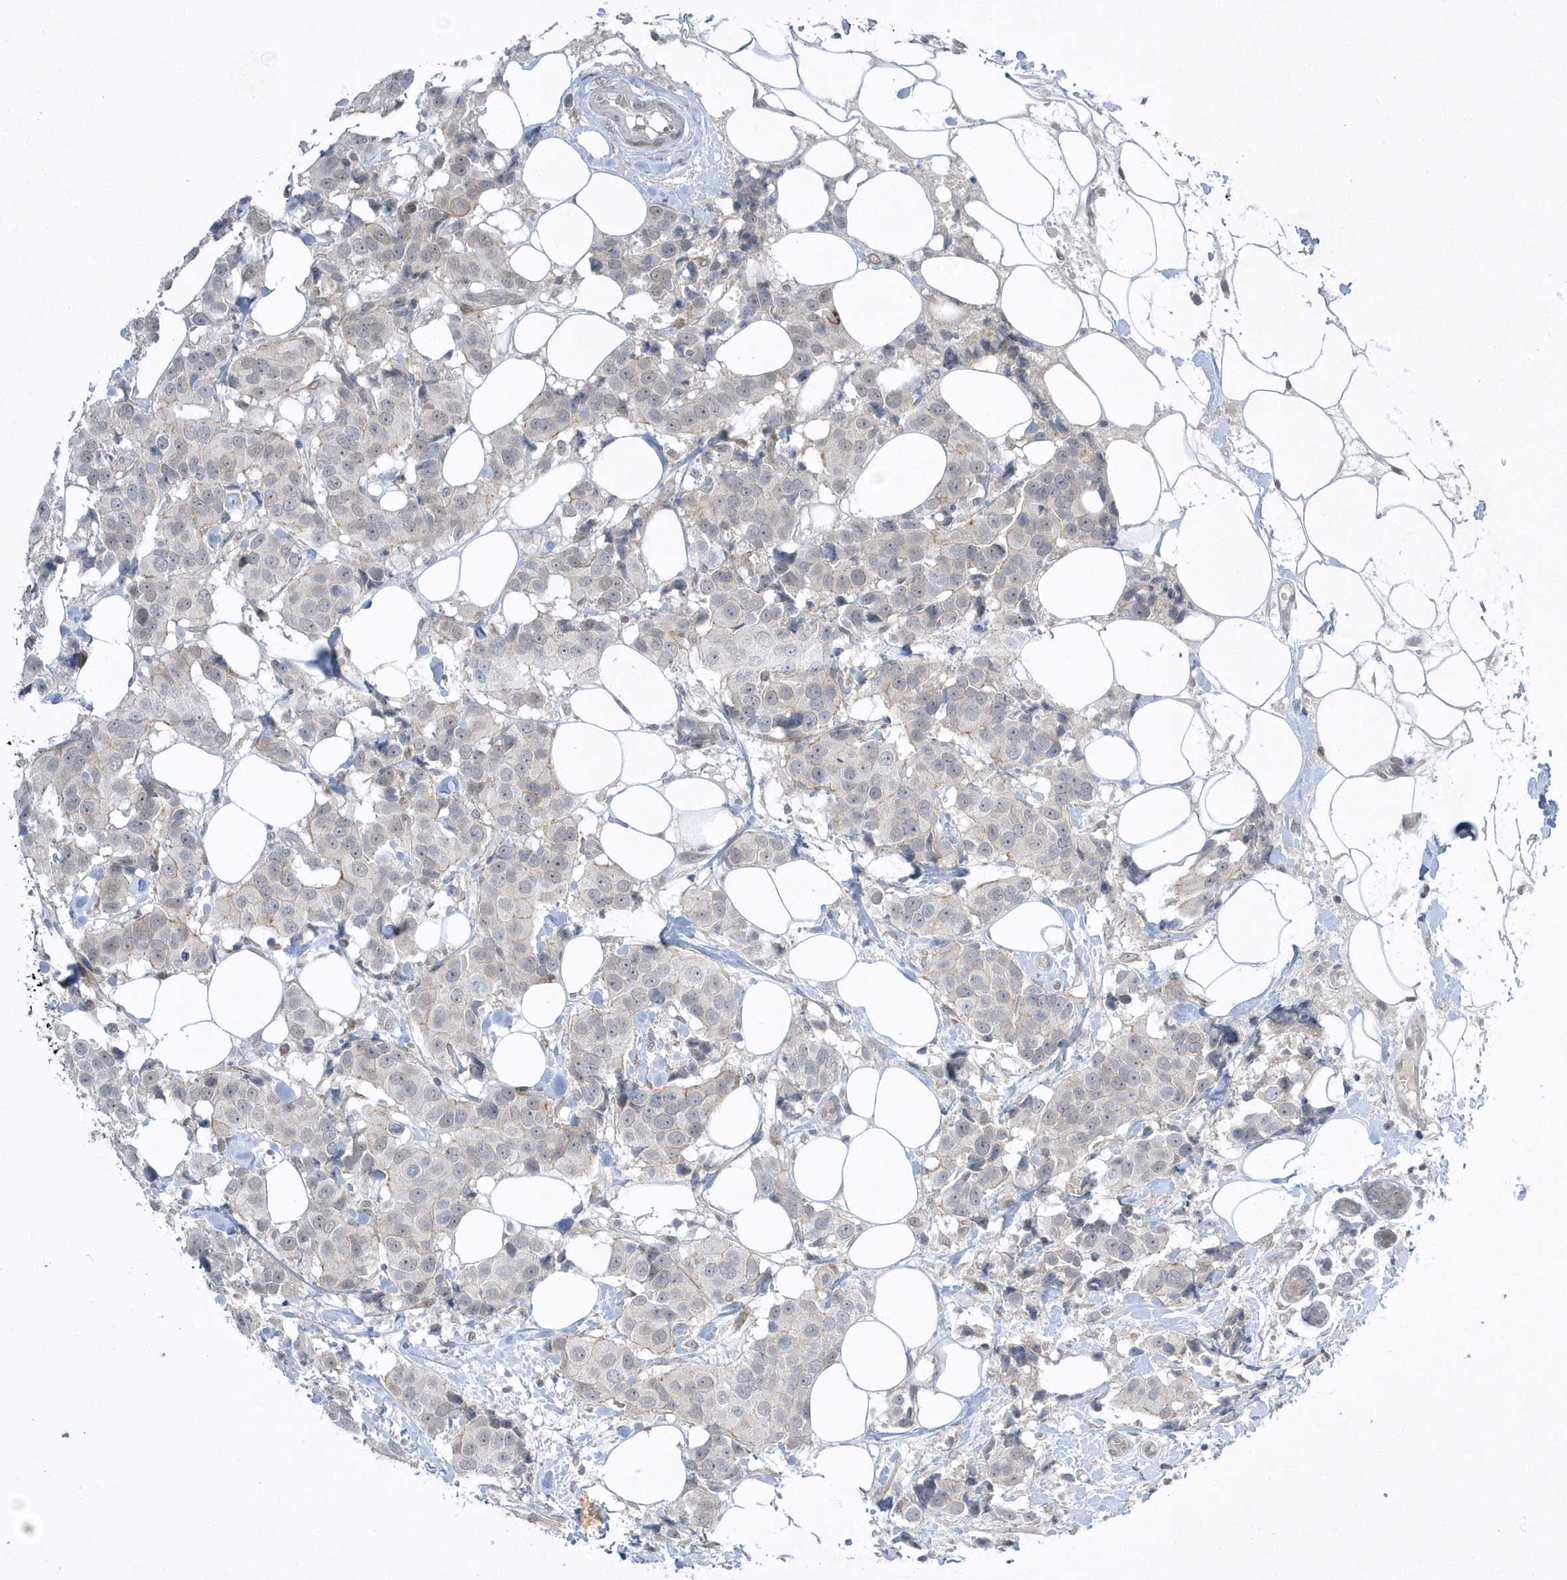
{"staining": {"intensity": "negative", "quantity": "none", "location": "none"}, "tissue": "breast cancer", "cell_type": "Tumor cells", "image_type": "cancer", "snomed": [{"axis": "morphology", "description": "Normal tissue, NOS"}, {"axis": "morphology", "description": "Duct carcinoma"}, {"axis": "topography", "description": "Breast"}], "caption": "Immunohistochemistry histopathology image of breast cancer stained for a protein (brown), which exhibits no staining in tumor cells.", "gene": "ZC3H12D", "patient": {"sex": "female", "age": 39}}